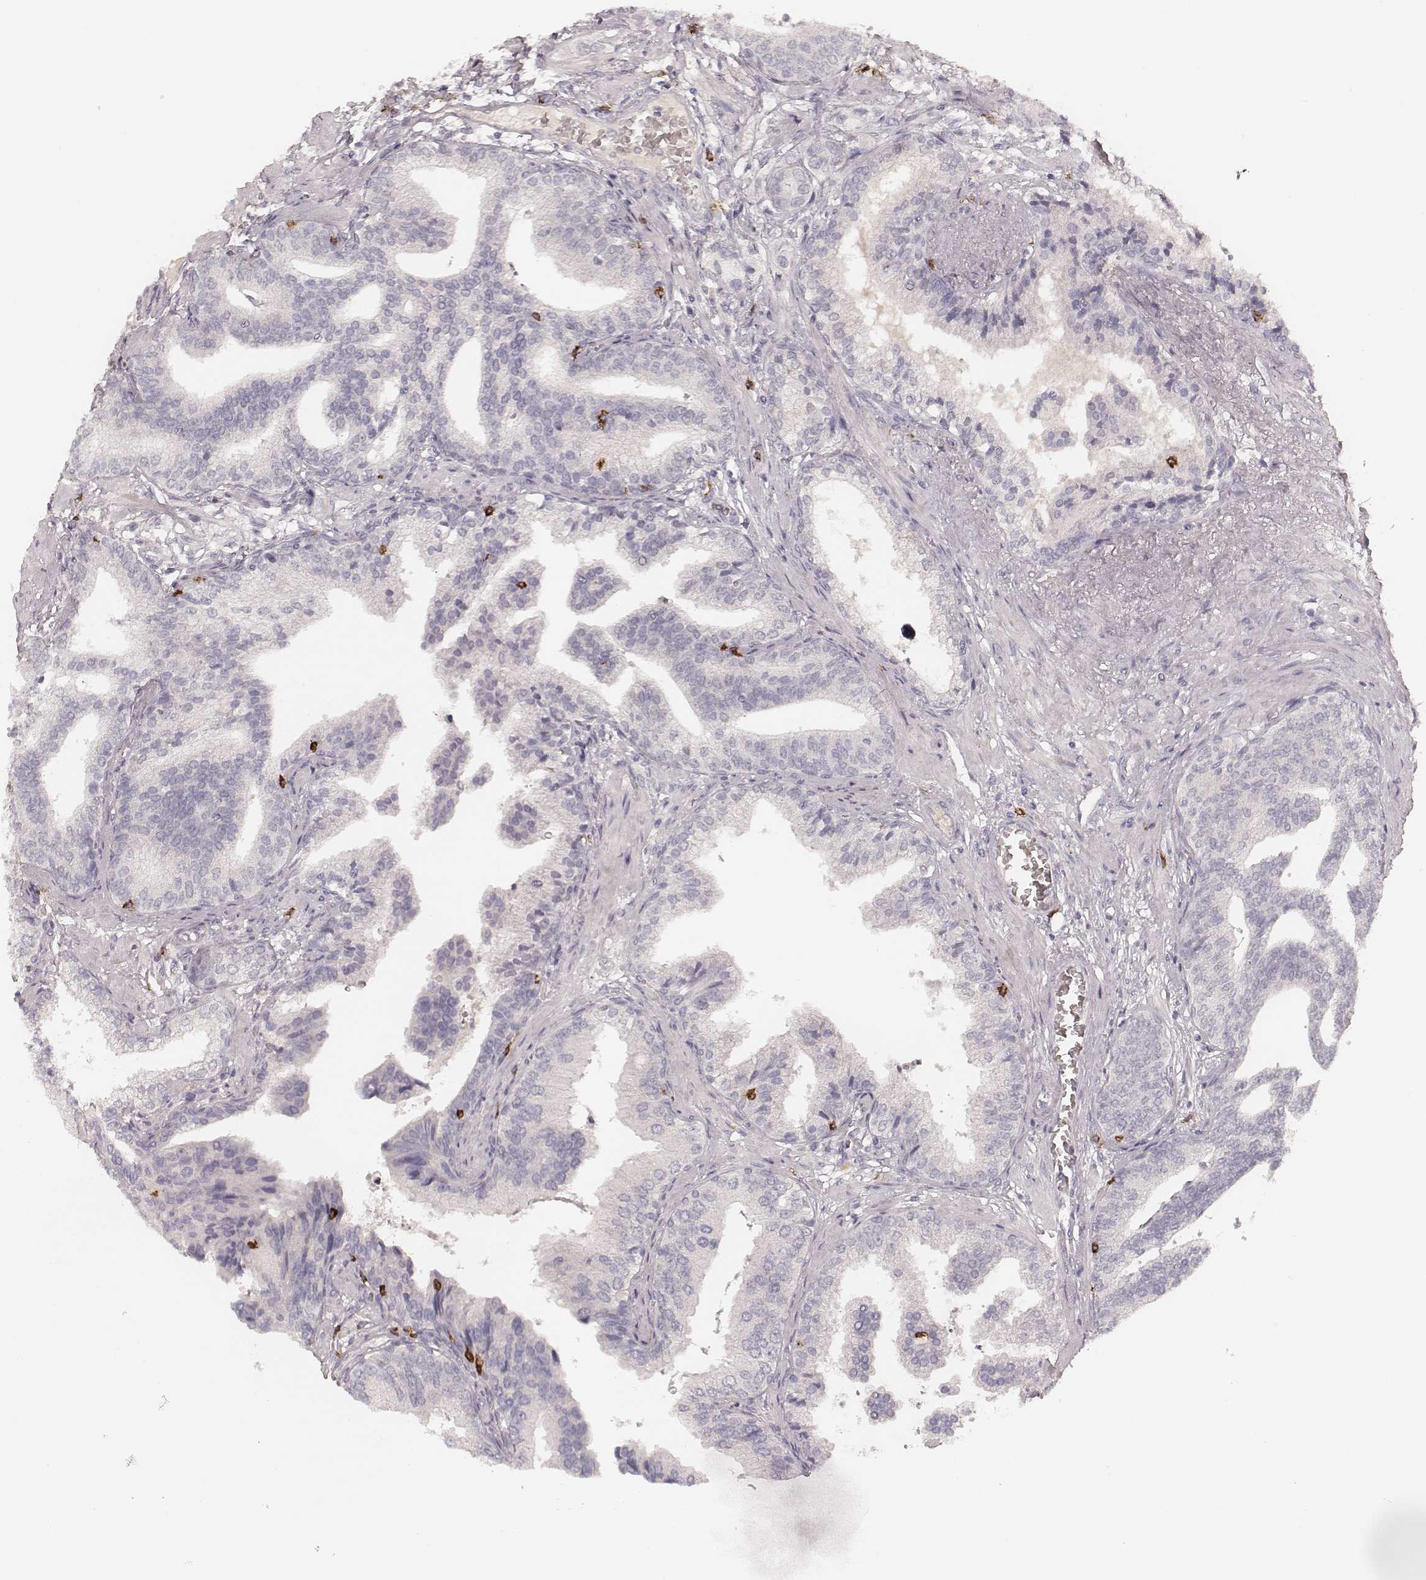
{"staining": {"intensity": "negative", "quantity": "none", "location": "none"}, "tissue": "prostate cancer", "cell_type": "Tumor cells", "image_type": "cancer", "snomed": [{"axis": "morphology", "description": "Adenocarcinoma, NOS"}, {"axis": "topography", "description": "Prostate"}], "caption": "Tumor cells show no significant staining in adenocarcinoma (prostate).", "gene": "CD8A", "patient": {"sex": "male", "age": 64}}